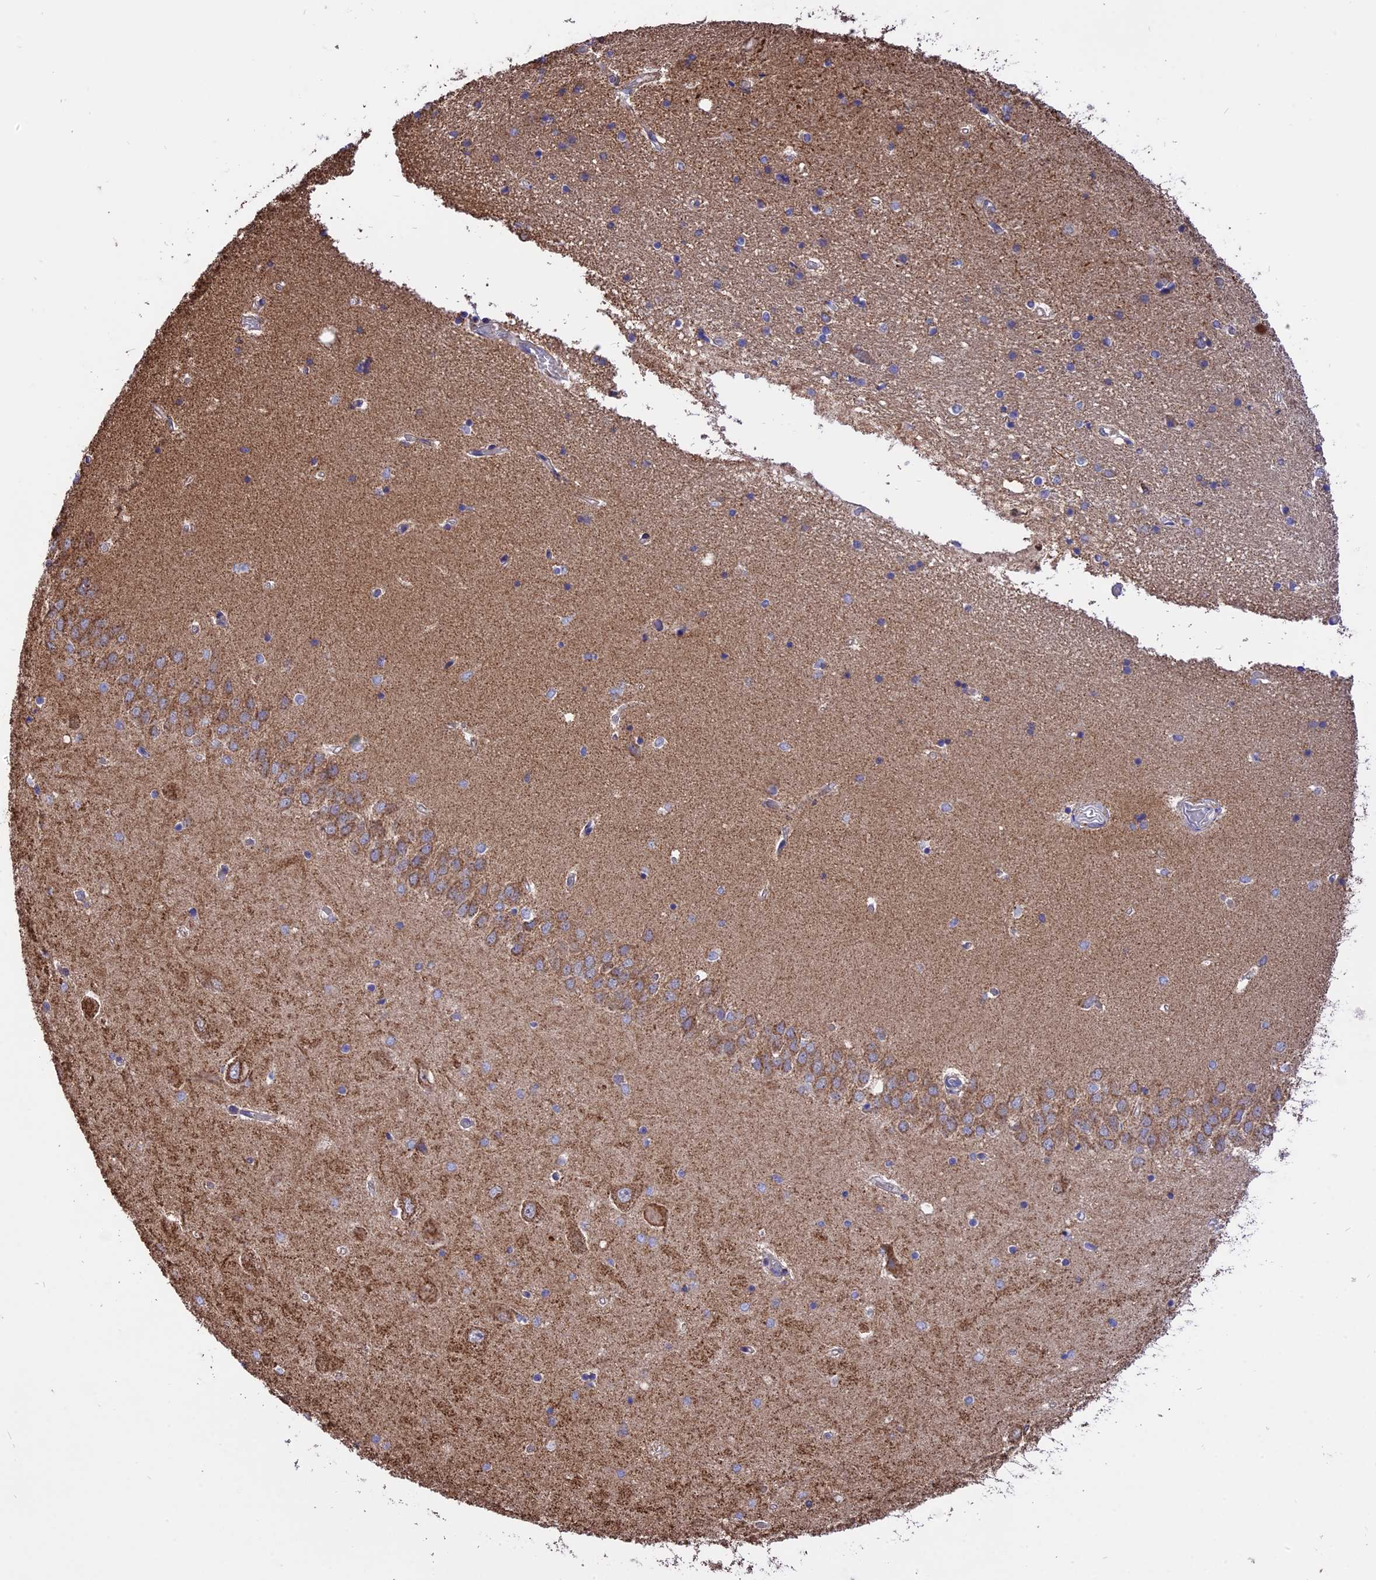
{"staining": {"intensity": "negative", "quantity": "none", "location": "none"}, "tissue": "hippocampus", "cell_type": "Glial cells", "image_type": "normal", "snomed": [{"axis": "morphology", "description": "Normal tissue, NOS"}, {"axis": "topography", "description": "Hippocampus"}], "caption": "A micrograph of hippocampus stained for a protein displays no brown staining in glial cells. (Immunohistochemistry (ihc), brightfield microscopy, high magnification).", "gene": "TTC4", "patient": {"sex": "male", "age": 45}}